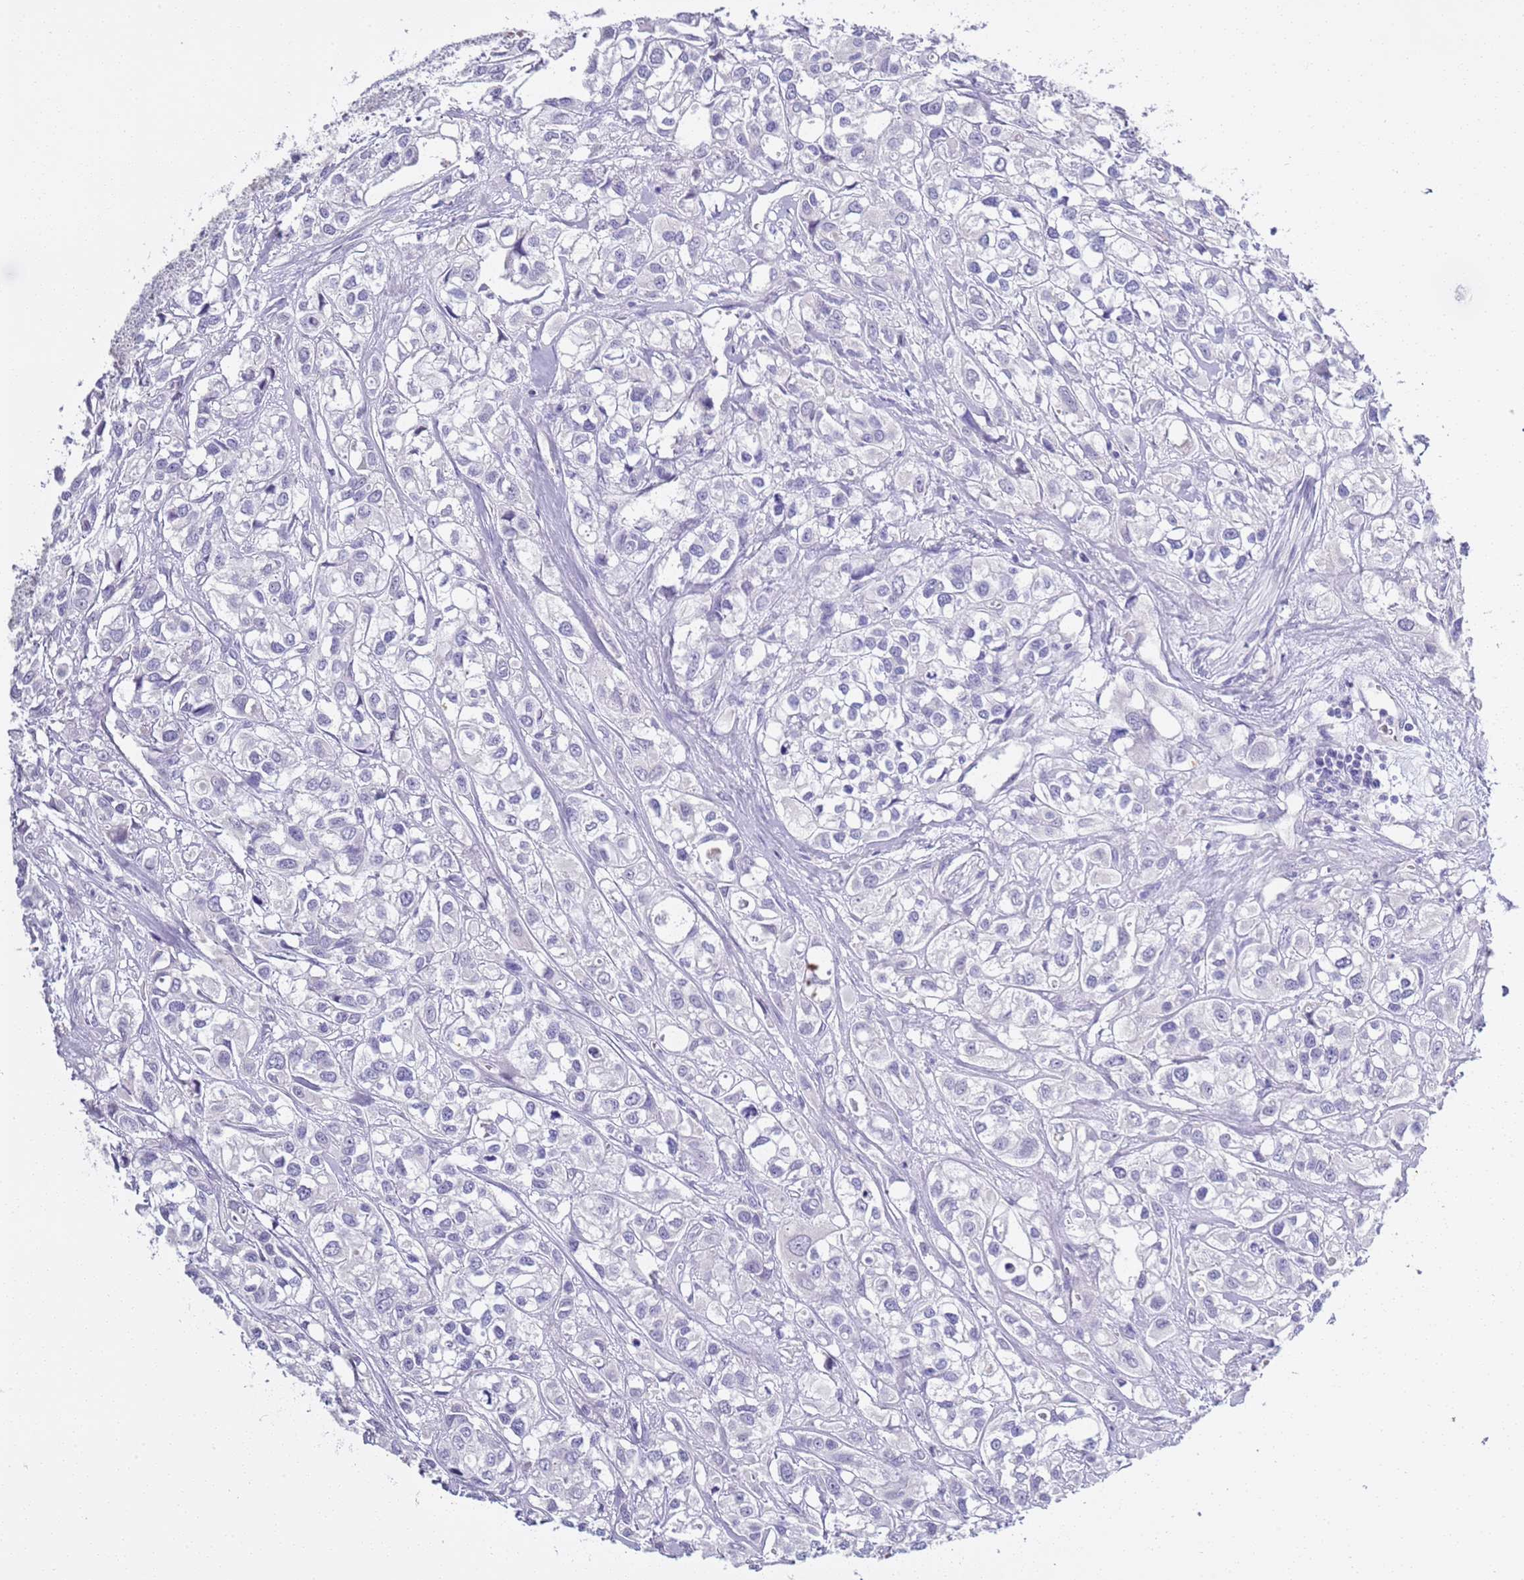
{"staining": {"intensity": "negative", "quantity": "none", "location": "none"}, "tissue": "urothelial cancer", "cell_type": "Tumor cells", "image_type": "cancer", "snomed": [{"axis": "morphology", "description": "Urothelial carcinoma, High grade"}, {"axis": "topography", "description": "Urinary bladder"}], "caption": "Immunohistochemistry (IHC) of human urothelial cancer demonstrates no positivity in tumor cells.", "gene": "BRMS1L", "patient": {"sex": "male", "age": 67}}